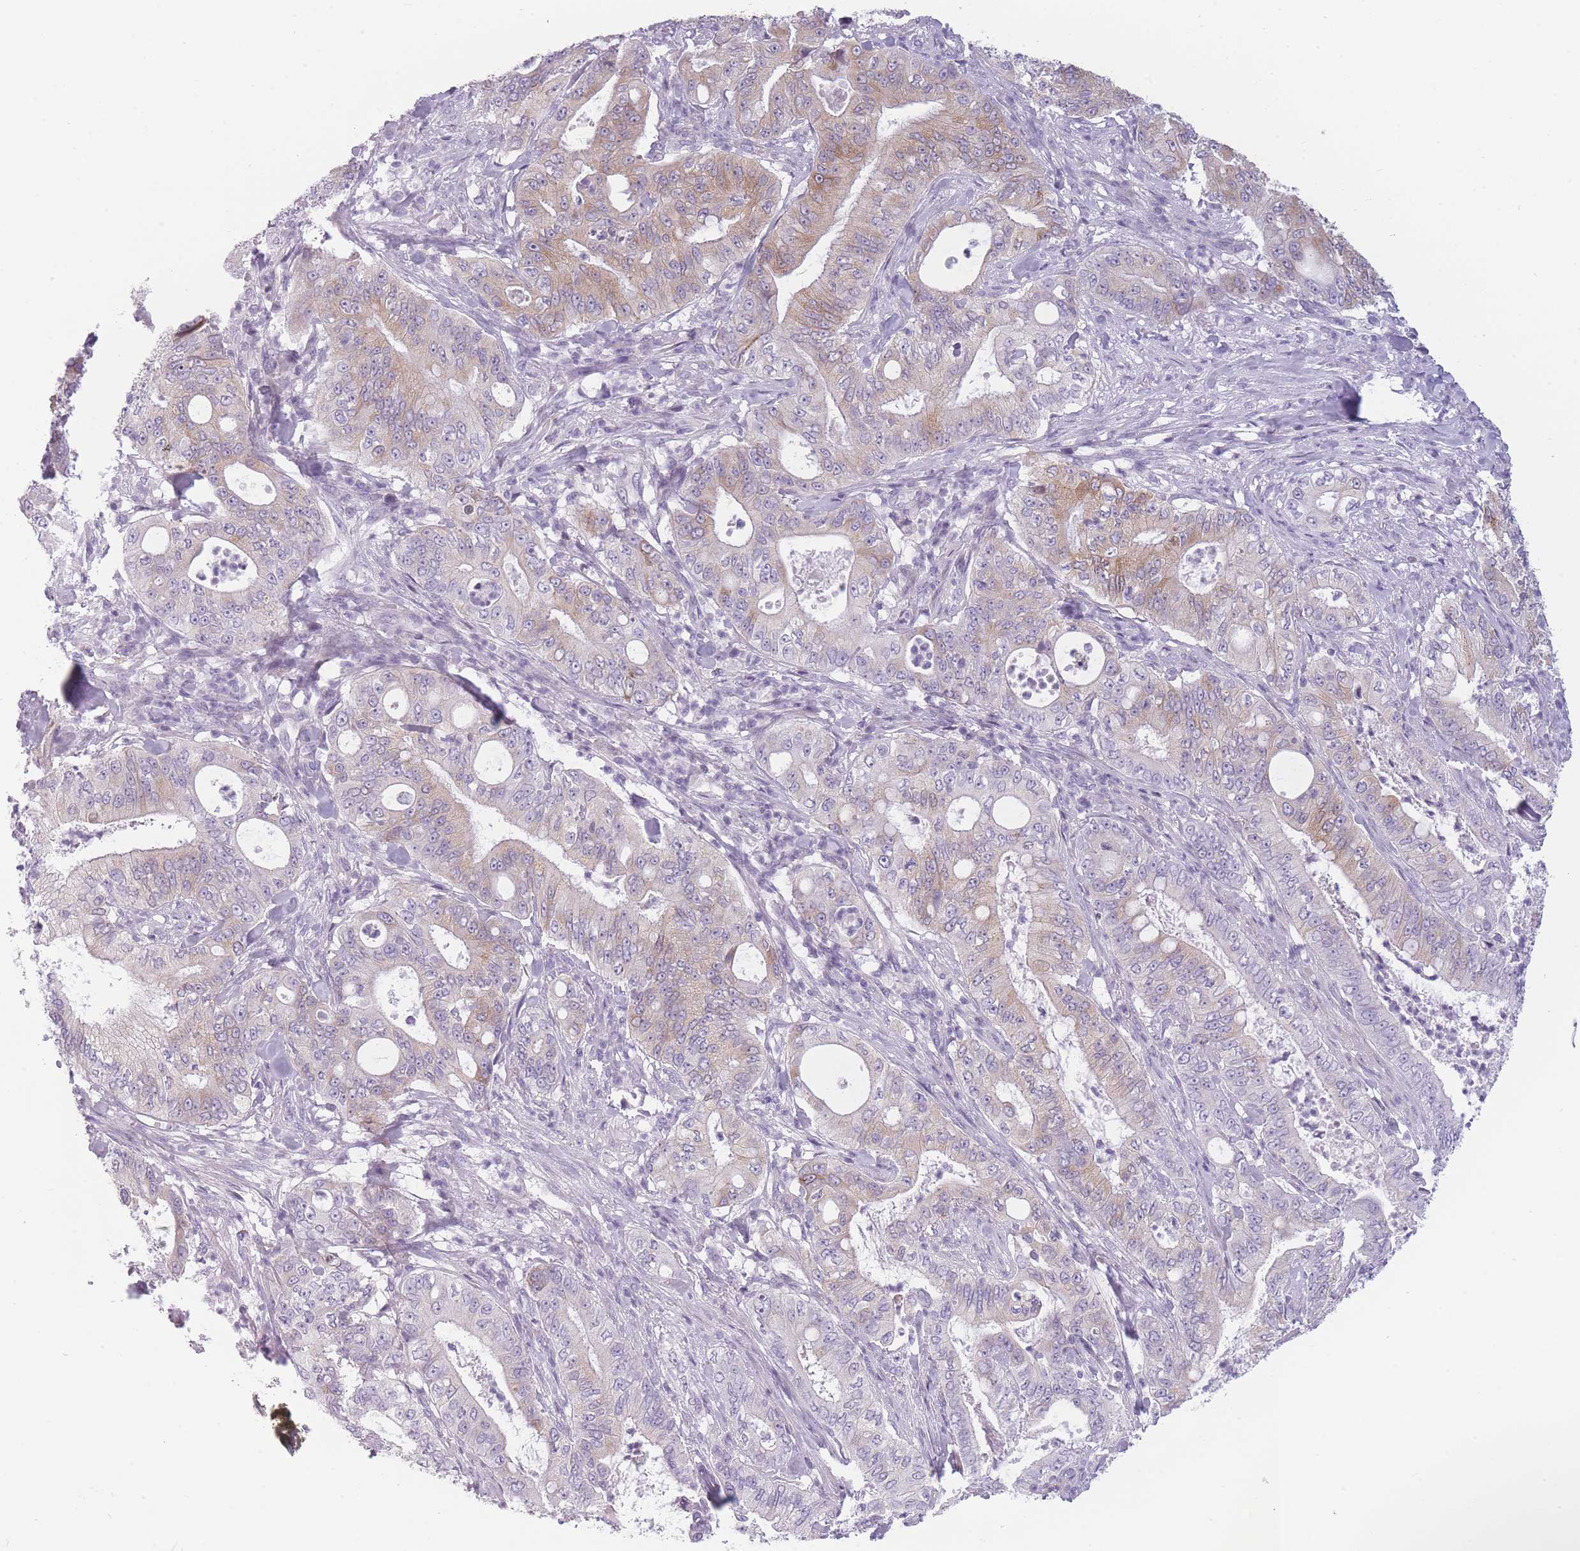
{"staining": {"intensity": "moderate", "quantity": "<25%", "location": "cytoplasmic/membranous"}, "tissue": "pancreatic cancer", "cell_type": "Tumor cells", "image_type": "cancer", "snomed": [{"axis": "morphology", "description": "Adenocarcinoma, NOS"}, {"axis": "topography", "description": "Pancreas"}], "caption": "Immunohistochemical staining of pancreatic cancer reveals moderate cytoplasmic/membranous protein staining in approximately <25% of tumor cells. The staining was performed using DAB (3,3'-diaminobenzidine), with brown indicating positive protein expression. Nuclei are stained blue with hematoxylin.", "gene": "GGT1", "patient": {"sex": "male", "age": 71}}